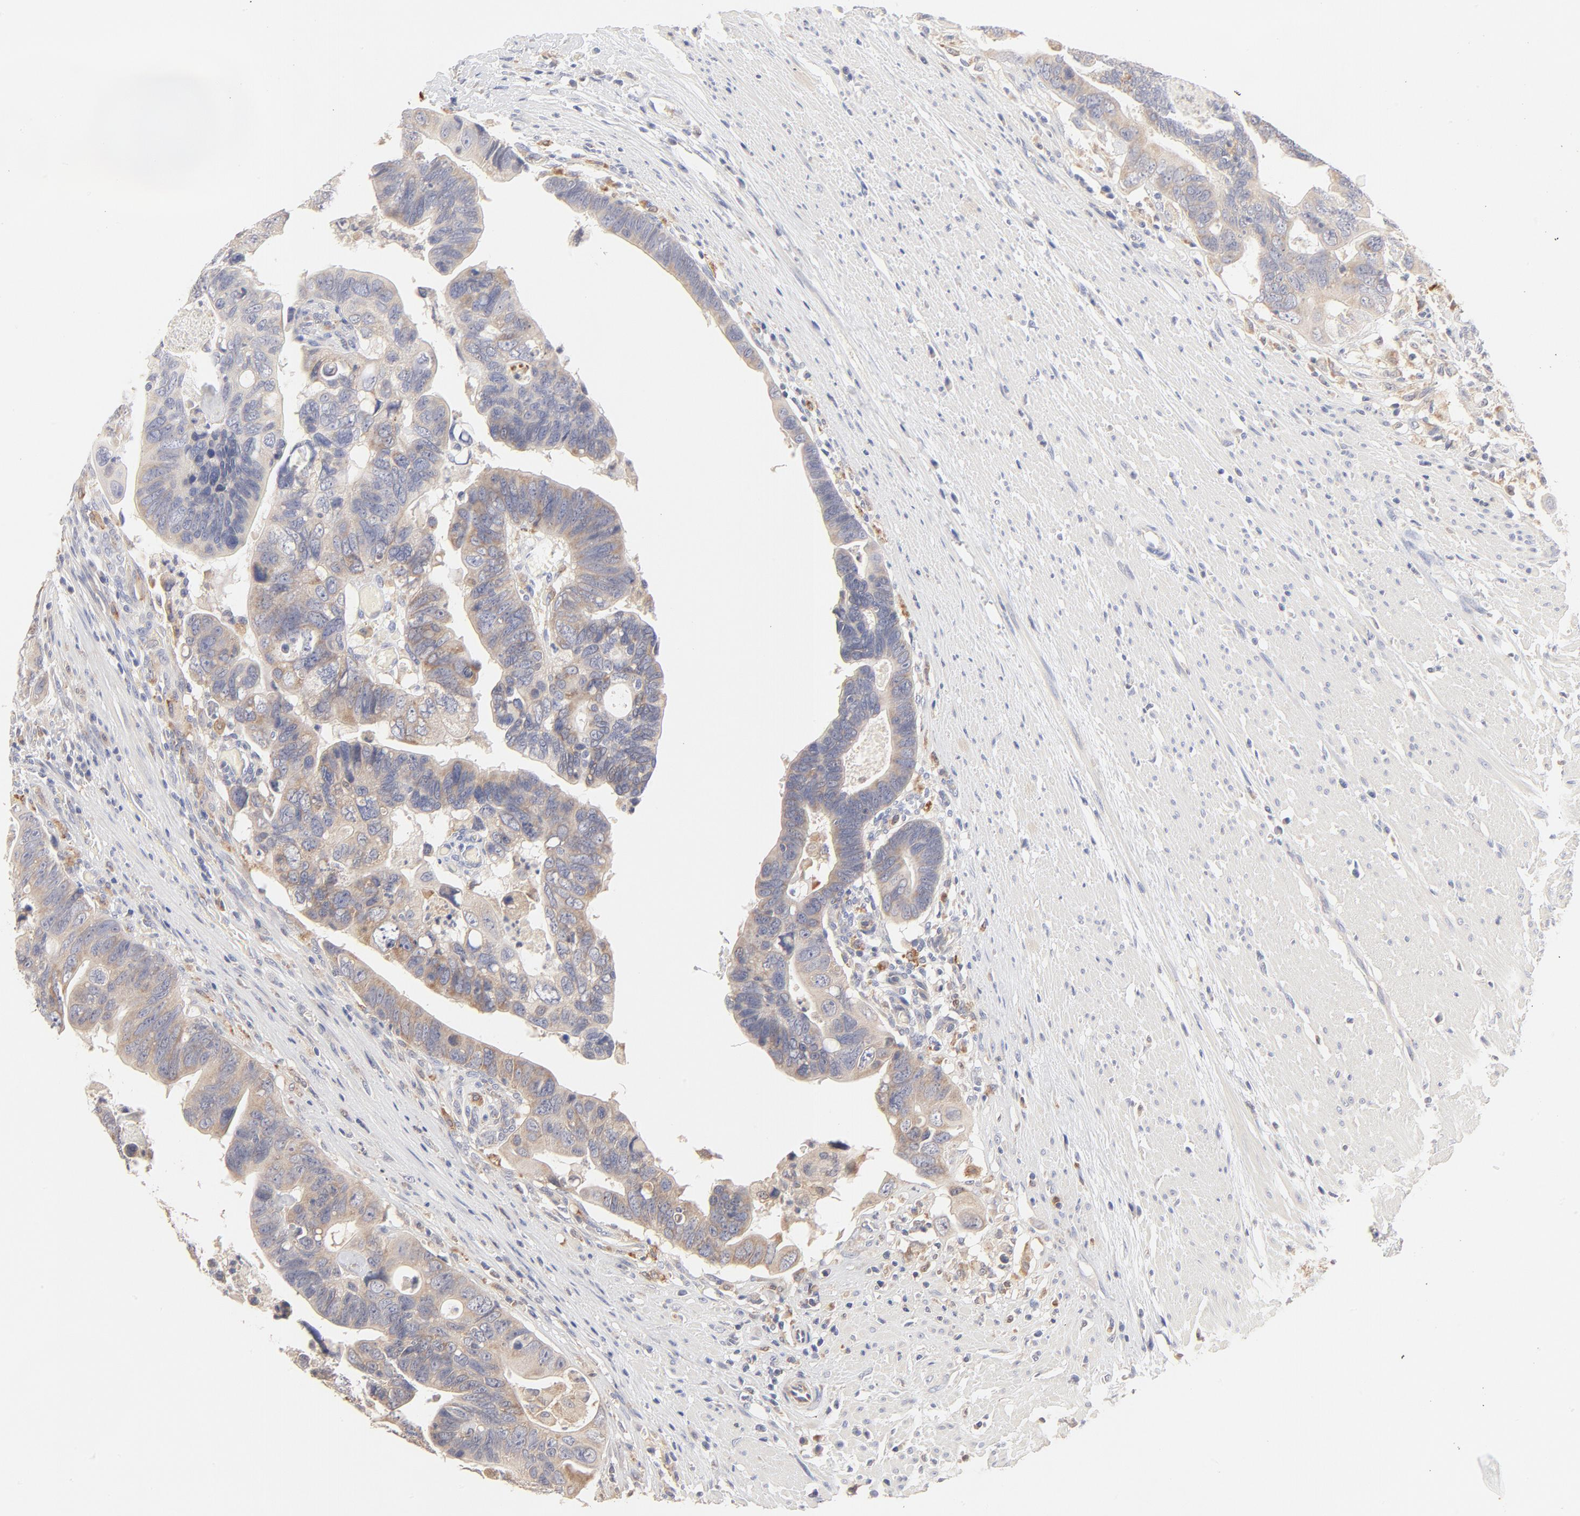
{"staining": {"intensity": "weak", "quantity": ">75%", "location": "cytoplasmic/membranous"}, "tissue": "colorectal cancer", "cell_type": "Tumor cells", "image_type": "cancer", "snomed": [{"axis": "morphology", "description": "Adenocarcinoma, NOS"}, {"axis": "topography", "description": "Rectum"}], "caption": "Immunohistochemical staining of human adenocarcinoma (colorectal) reveals low levels of weak cytoplasmic/membranous expression in about >75% of tumor cells. Using DAB (3,3'-diaminobenzidine) (brown) and hematoxylin (blue) stains, captured at high magnification using brightfield microscopy.", "gene": "MTERF2", "patient": {"sex": "male", "age": 53}}